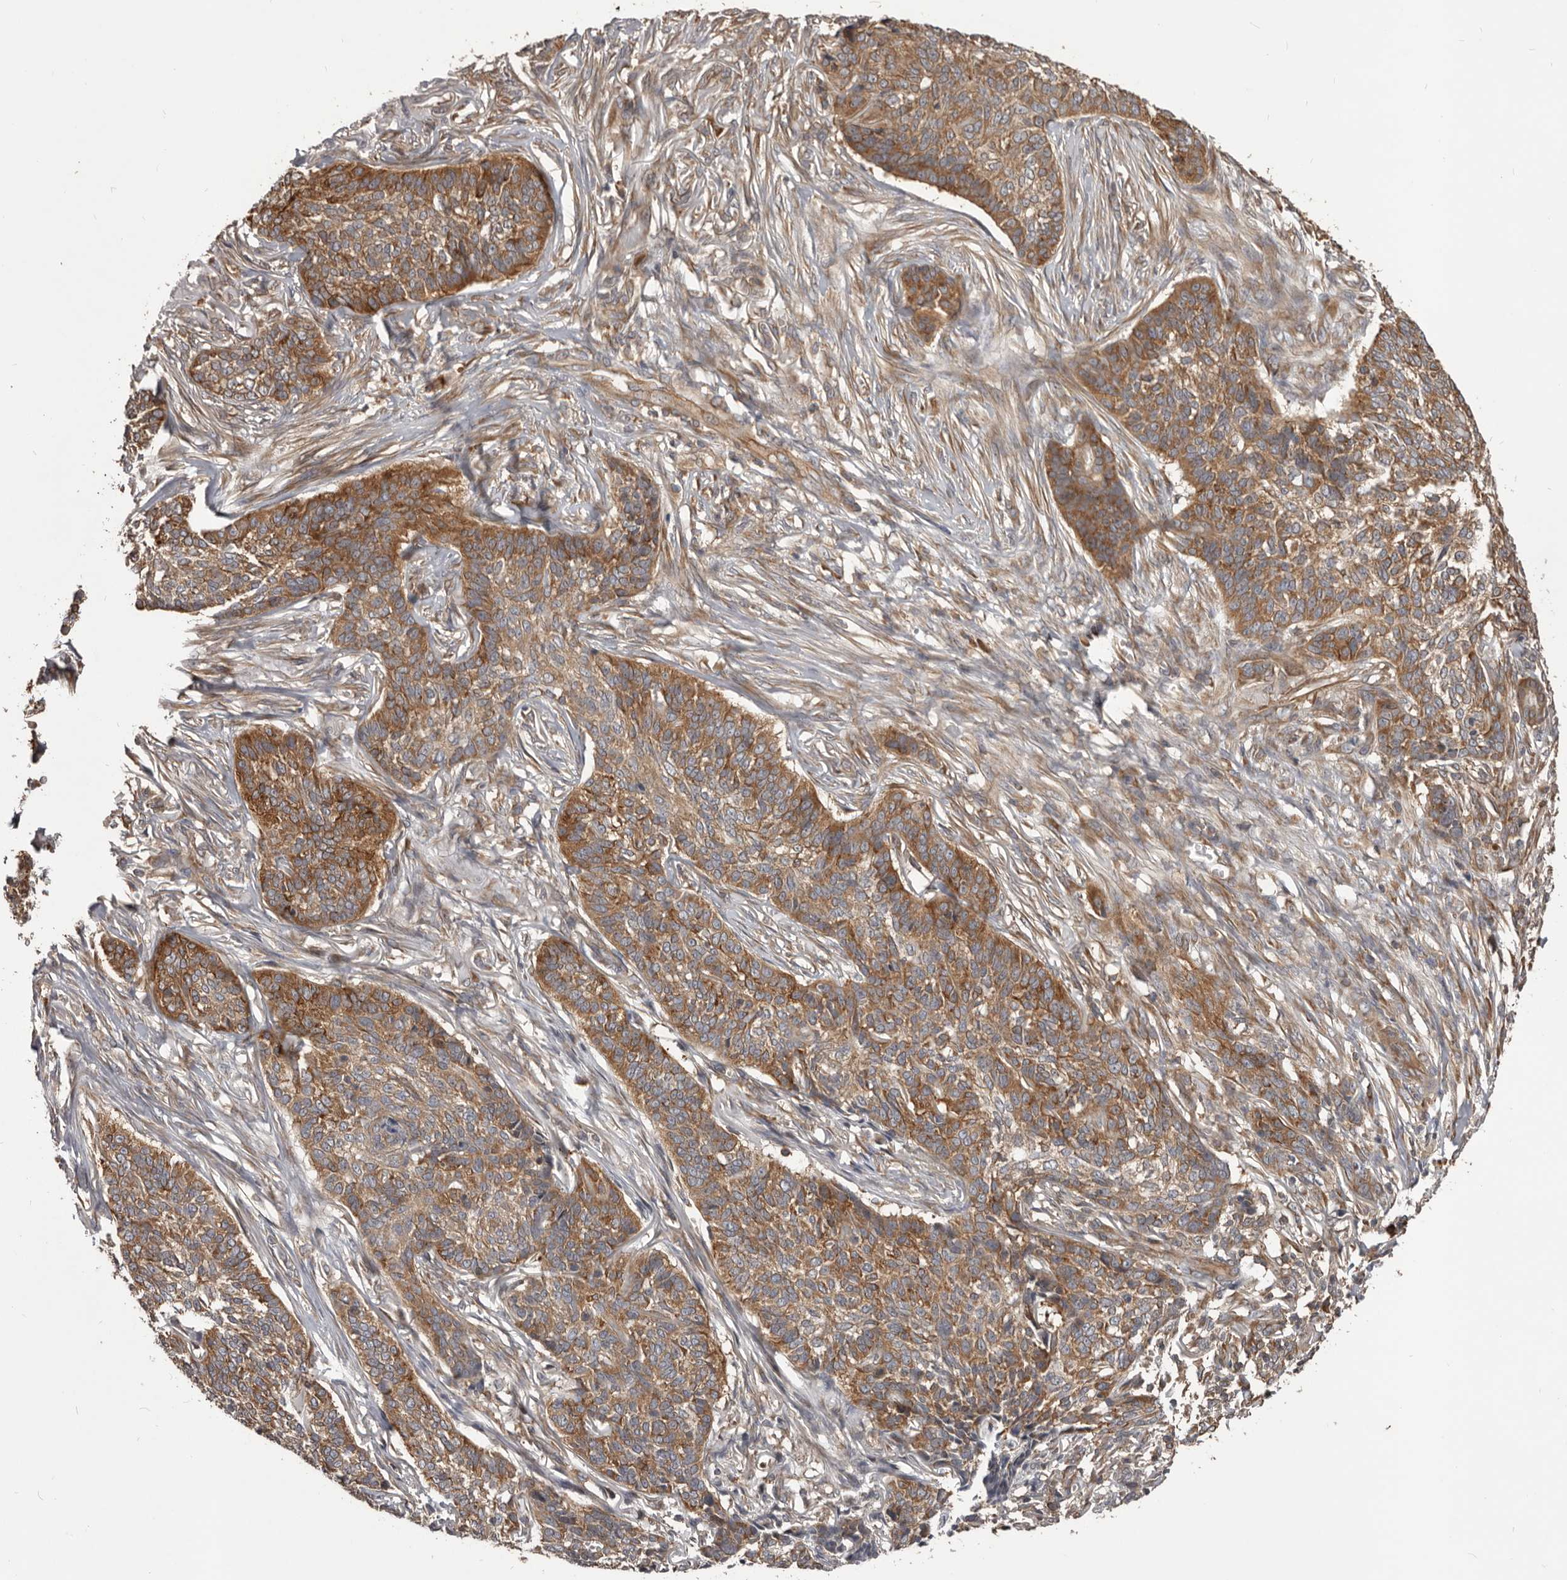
{"staining": {"intensity": "moderate", "quantity": ">75%", "location": "cytoplasmic/membranous"}, "tissue": "skin cancer", "cell_type": "Tumor cells", "image_type": "cancer", "snomed": [{"axis": "morphology", "description": "Basal cell carcinoma"}, {"axis": "topography", "description": "Skin"}], "caption": "The image exhibits staining of skin cancer, revealing moderate cytoplasmic/membranous protein staining (brown color) within tumor cells.", "gene": "HBS1L", "patient": {"sex": "male", "age": 85}}